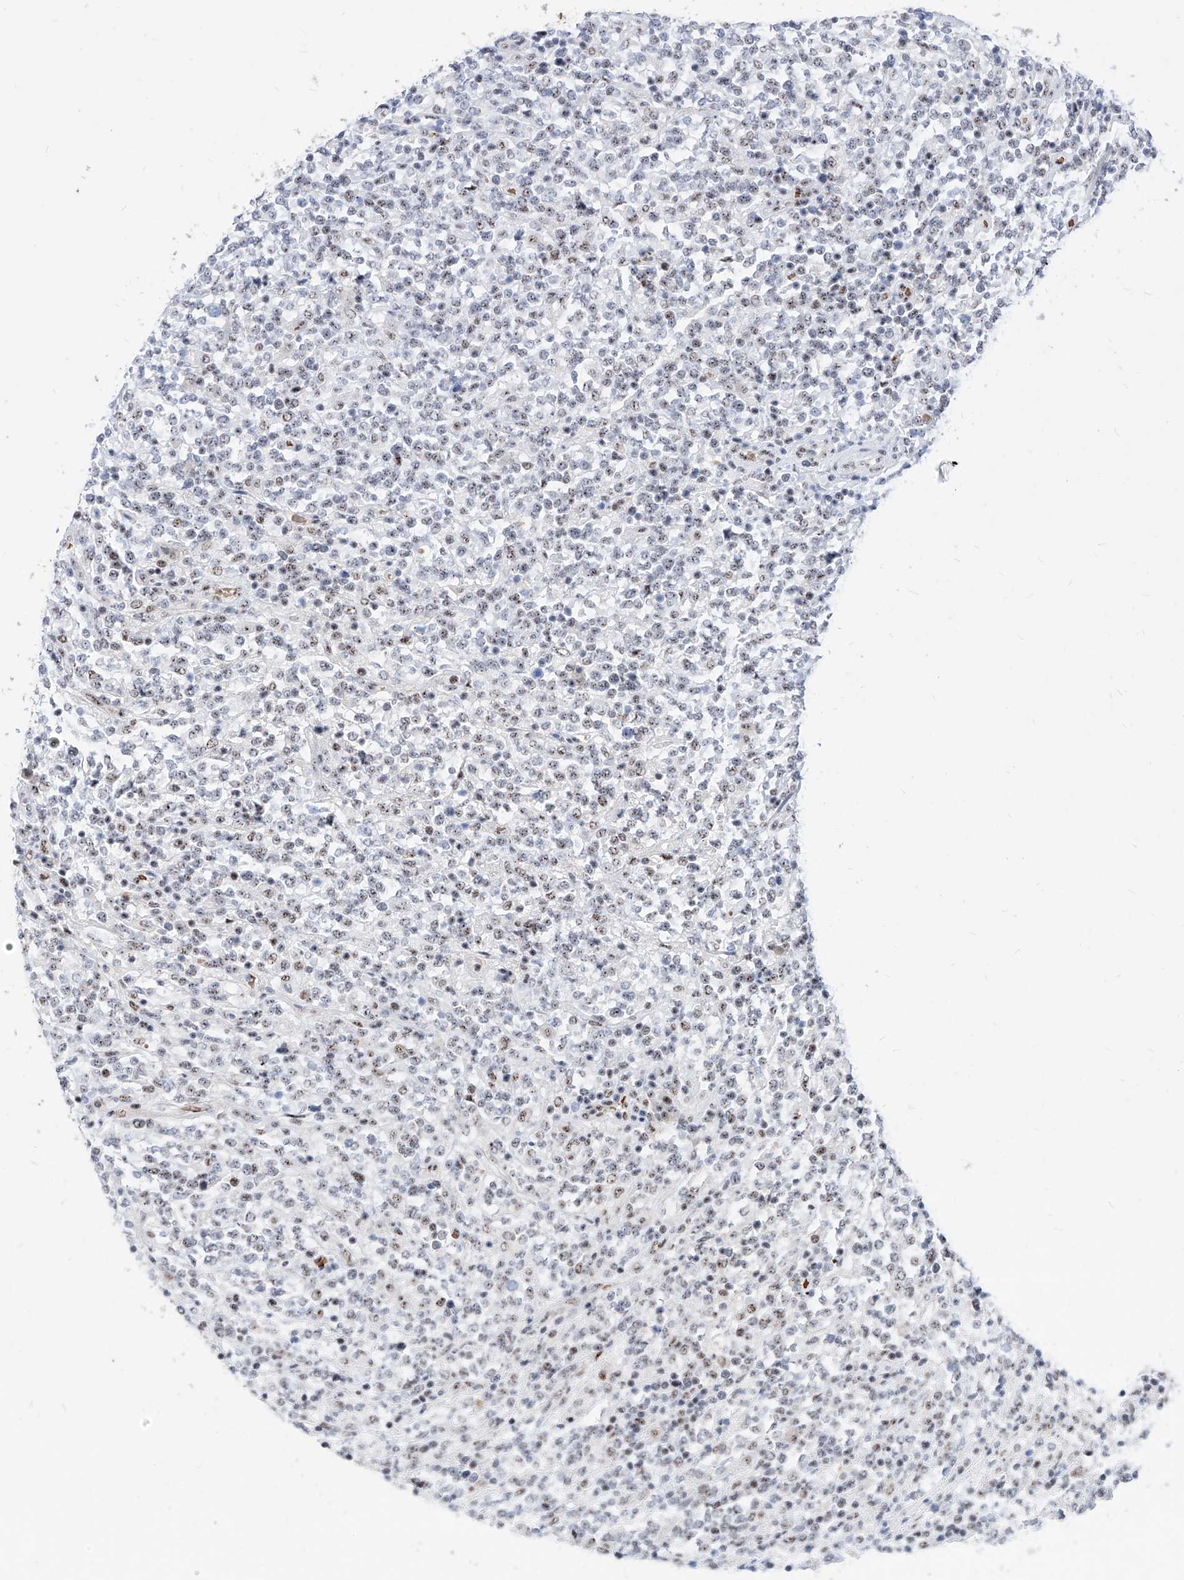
{"staining": {"intensity": "weak", "quantity": "25%-75%", "location": "nuclear"}, "tissue": "lymphoma", "cell_type": "Tumor cells", "image_type": "cancer", "snomed": [{"axis": "morphology", "description": "Malignant lymphoma, non-Hodgkin's type, High grade"}, {"axis": "topography", "description": "Soft tissue"}], "caption": "Lymphoma stained for a protein reveals weak nuclear positivity in tumor cells.", "gene": "ZFP42", "patient": {"sex": "male", "age": 18}}